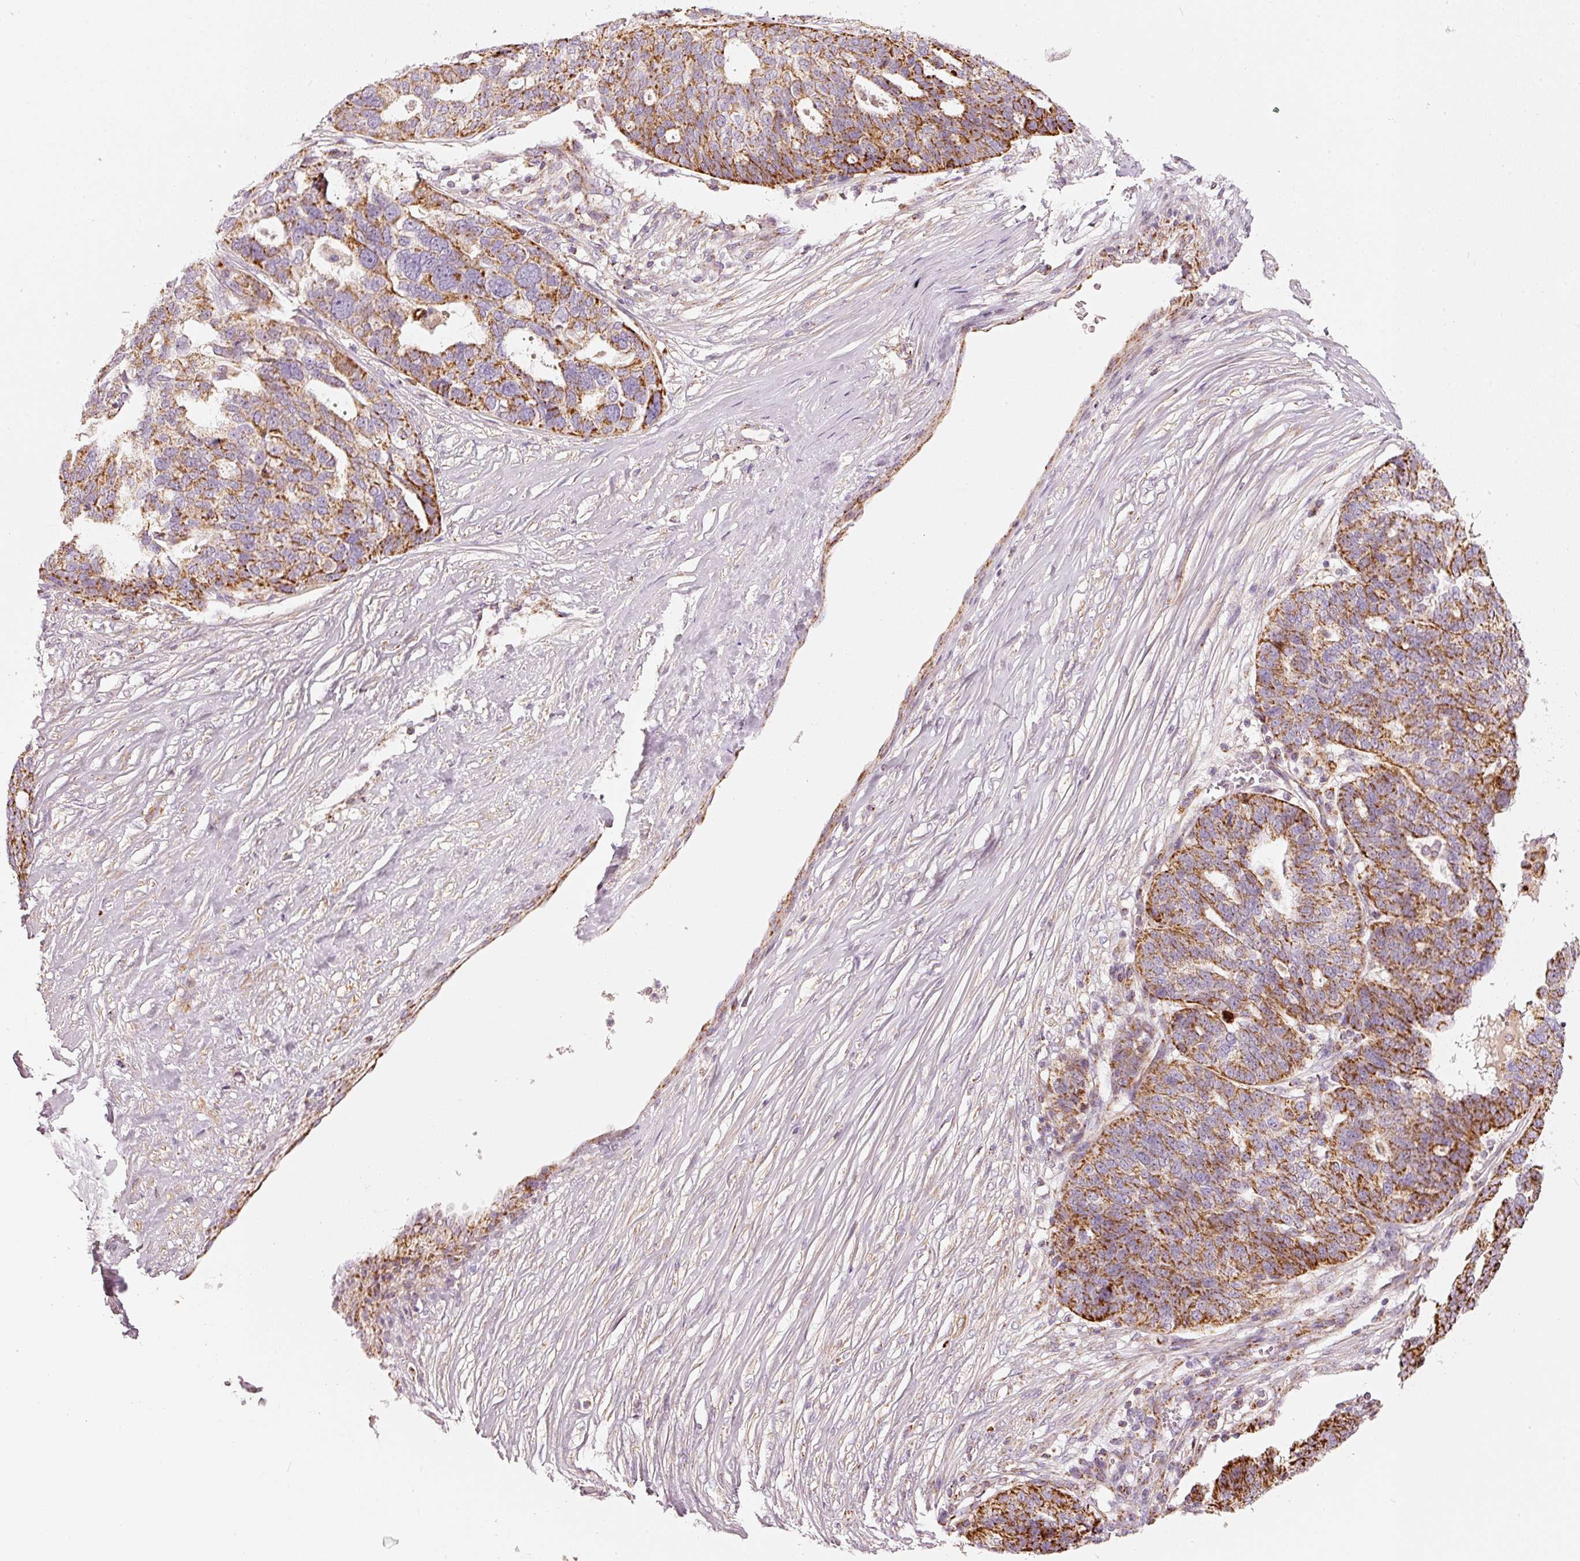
{"staining": {"intensity": "strong", "quantity": "25%-75%", "location": "cytoplasmic/membranous"}, "tissue": "ovarian cancer", "cell_type": "Tumor cells", "image_type": "cancer", "snomed": [{"axis": "morphology", "description": "Cystadenocarcinoma, serous, NOS"}, {"axis": "topography", "description": "Ovary"}], "caption": "Immunohistochemical staining of human ovarian cancer (serous cystadenocarcinoma) shows high levels of strong cytoplasmic/membranous staining in approximately 25%-75% of tumor cells.", "gene": "C17orf98", "patient": {"sex": "female", "age": 59}}